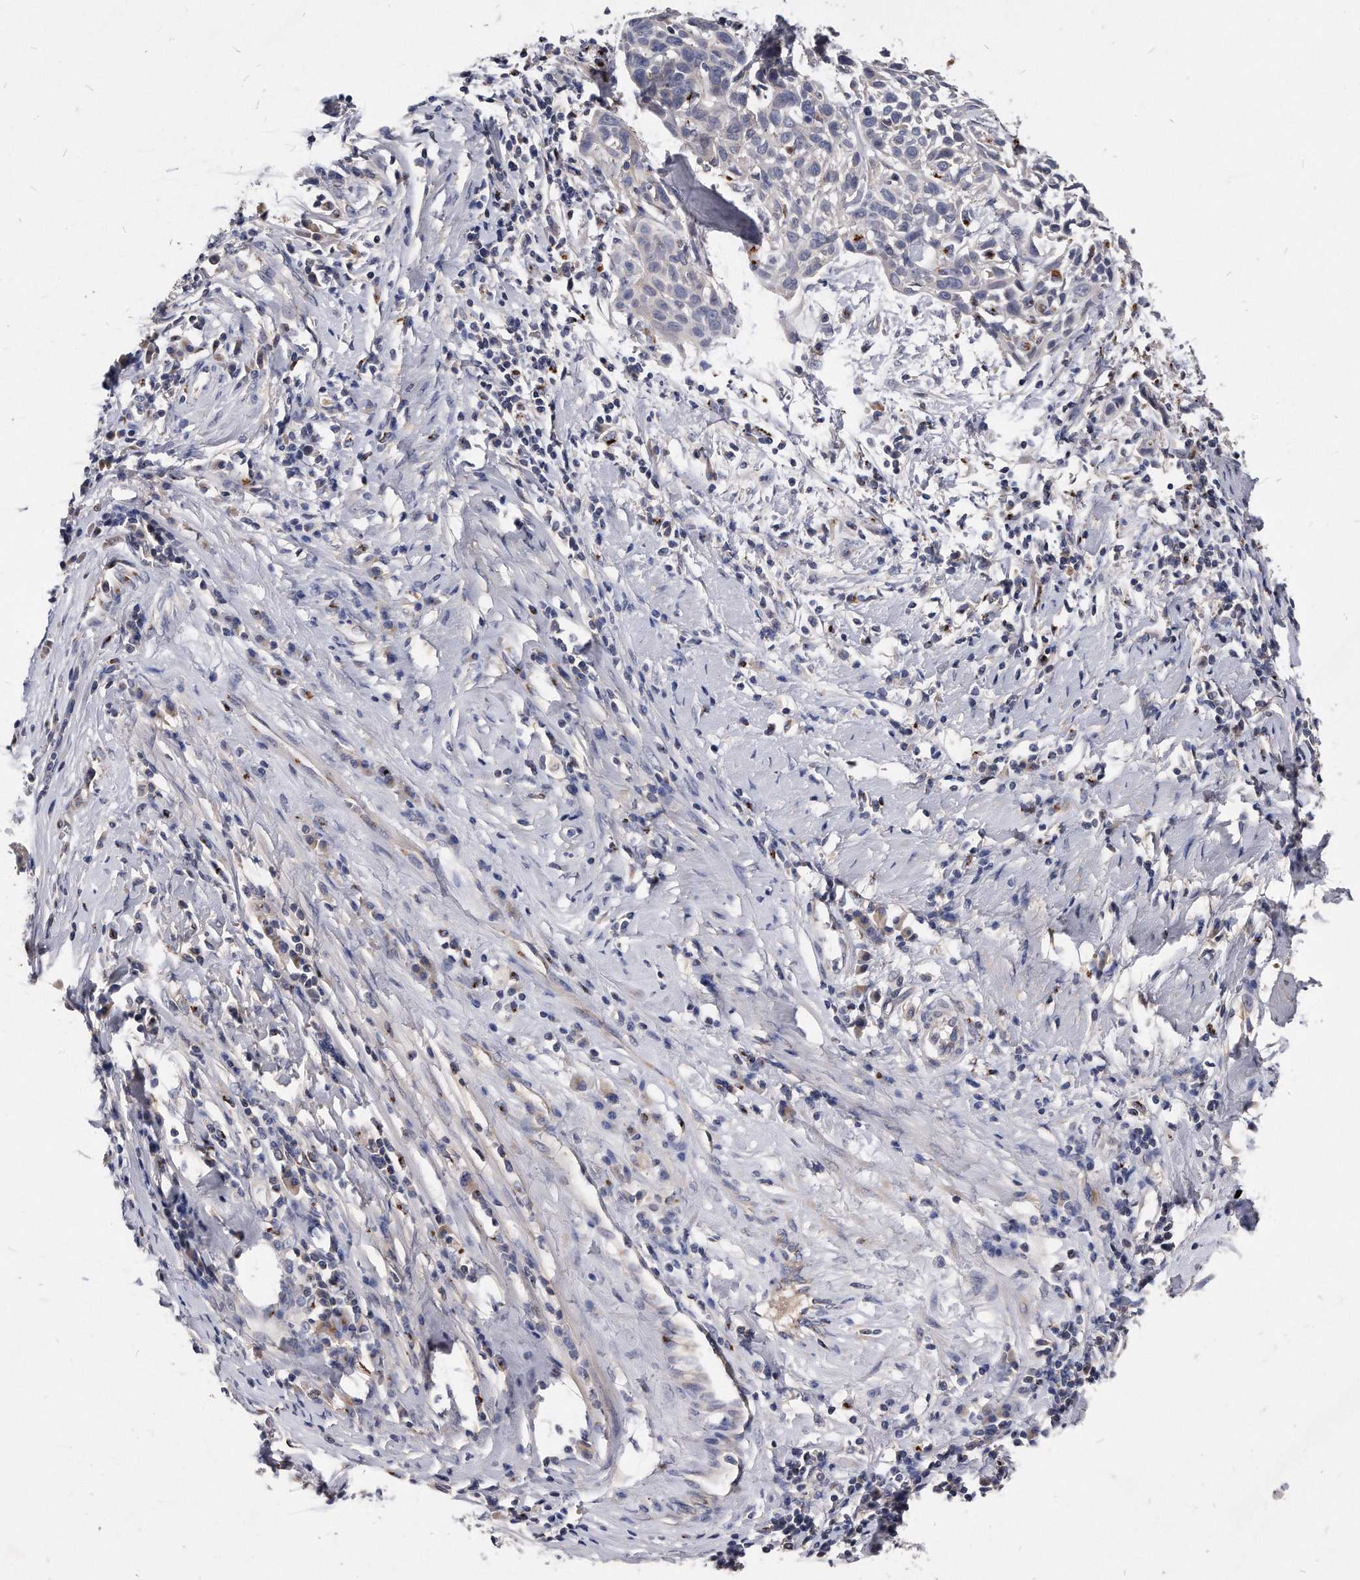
{"staining": {"intensity": "negative", "quantity": "none", "location": "none"}, "tissue": "cervical cancer", "cell_type": "Tumor cells", "image_type": "cancer", "snomed": [{"axis": "morphology", "description": "Squamous cell carcinoma, NOS"}, {"axis": "topography", "description": "Cervix"}], "caption": "Immunohistochemistry photomicrograph of neoplastic tissue: cervical squamous cell carcinoma stained with DAB (3,3'-diaminobenzidine) reveals no significant protein staining in tumor cells.", "gene": "MGAT4A", "patient": {"sex": "female", "age": 51}}